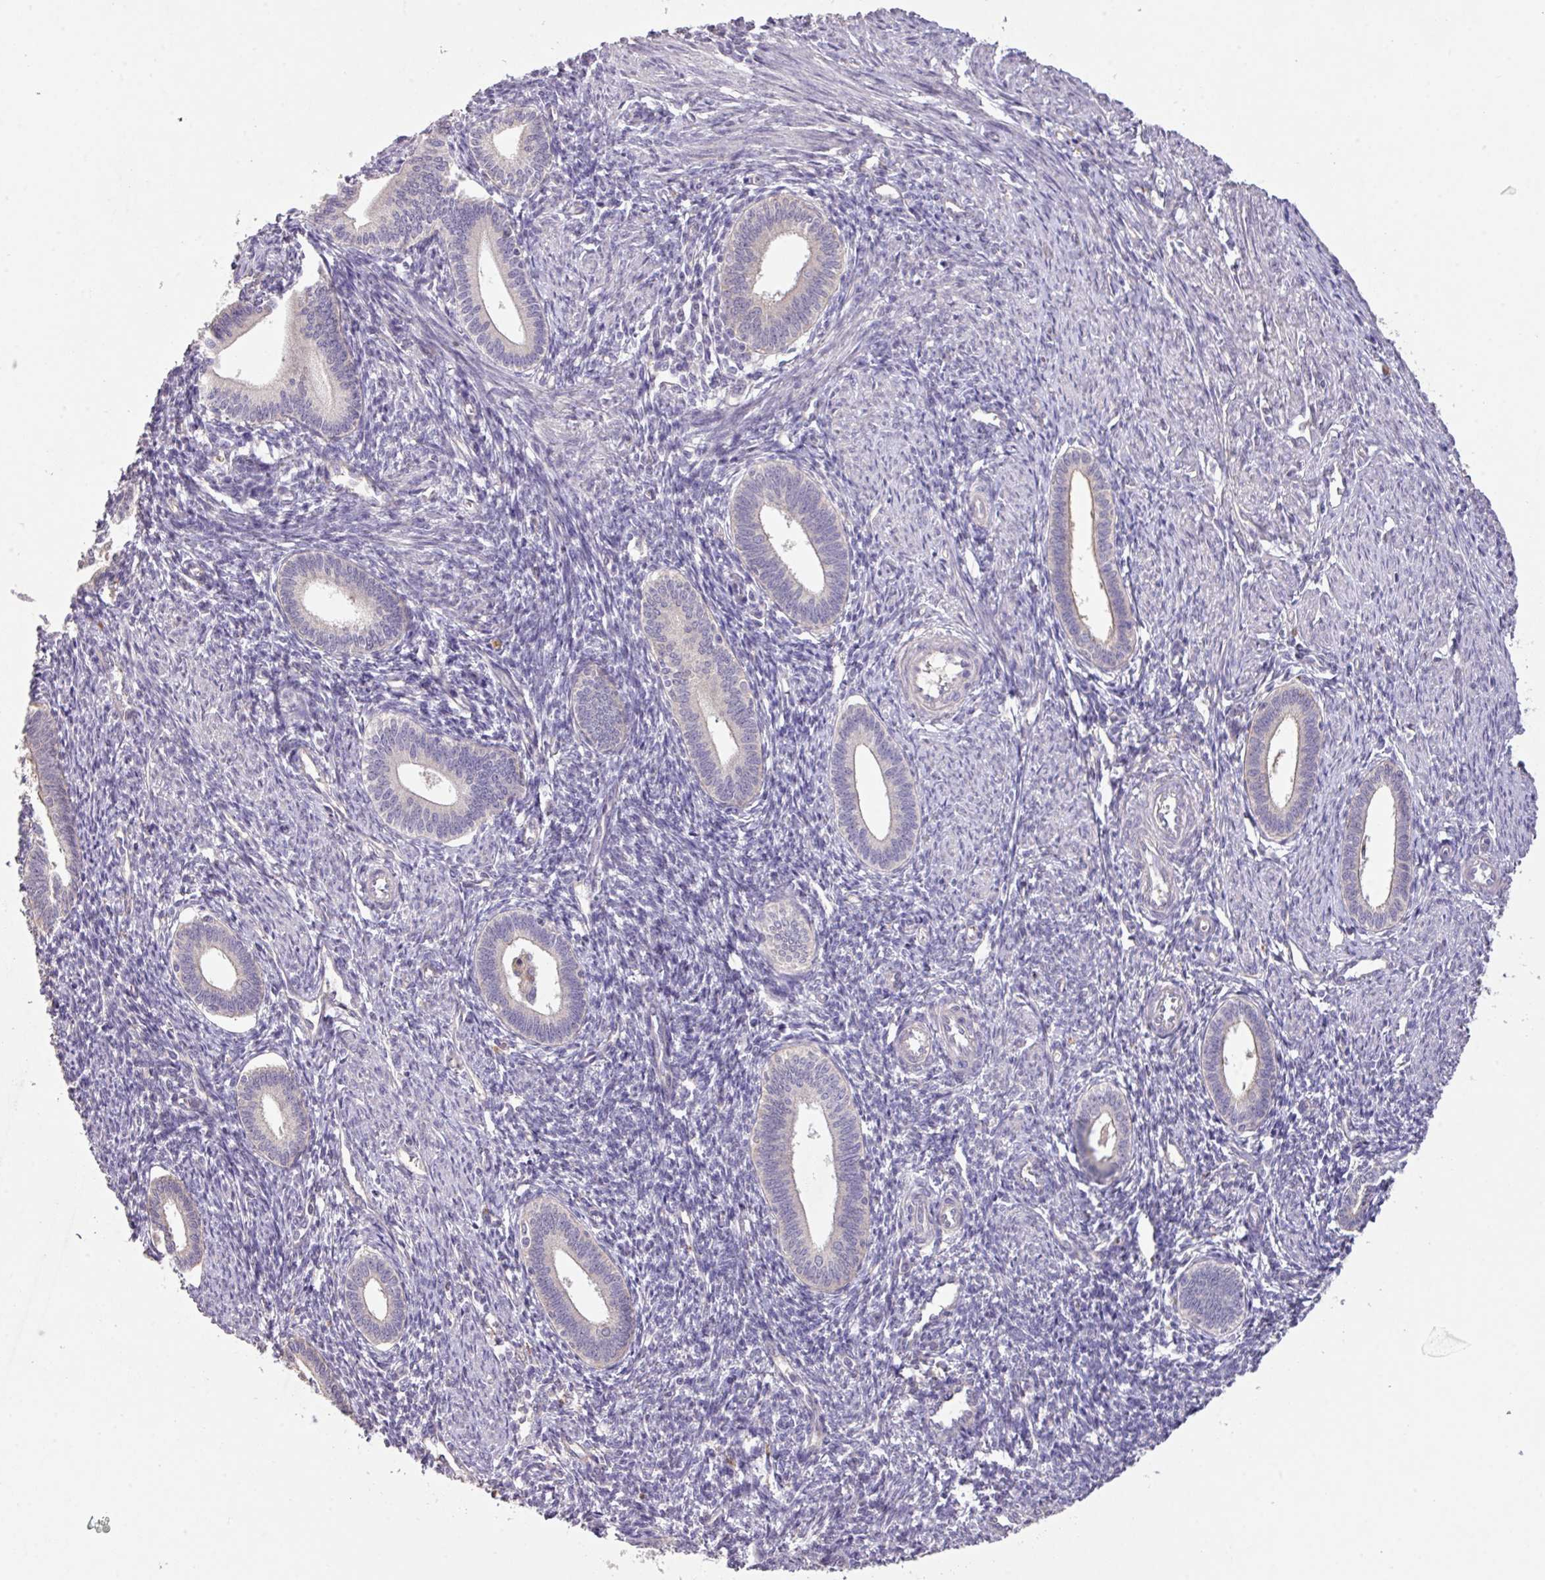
{"staining": {"intensity": "negative", "quantity": "none", "location": "none"}, "tissue": "endometrium", "cell_type": "Cells in endometrial stroma", "image_type": "normal", "snomed": [{"axis": "morphology", "description": "Normal tissue, NOS"}, {"axis": "topography", "description": "Endometrium"}], "caption": "High power microscopy photomicrograph of an immunohistochemistry micrograph of unremarkable endometrium, revealing no significant positivity in cells in endometrial stroma. (DAB IHC visualized using brightfield microscopy, high magnification).", "gene": "PRADC1", "patient": {"sex": "female", "age": 41}}